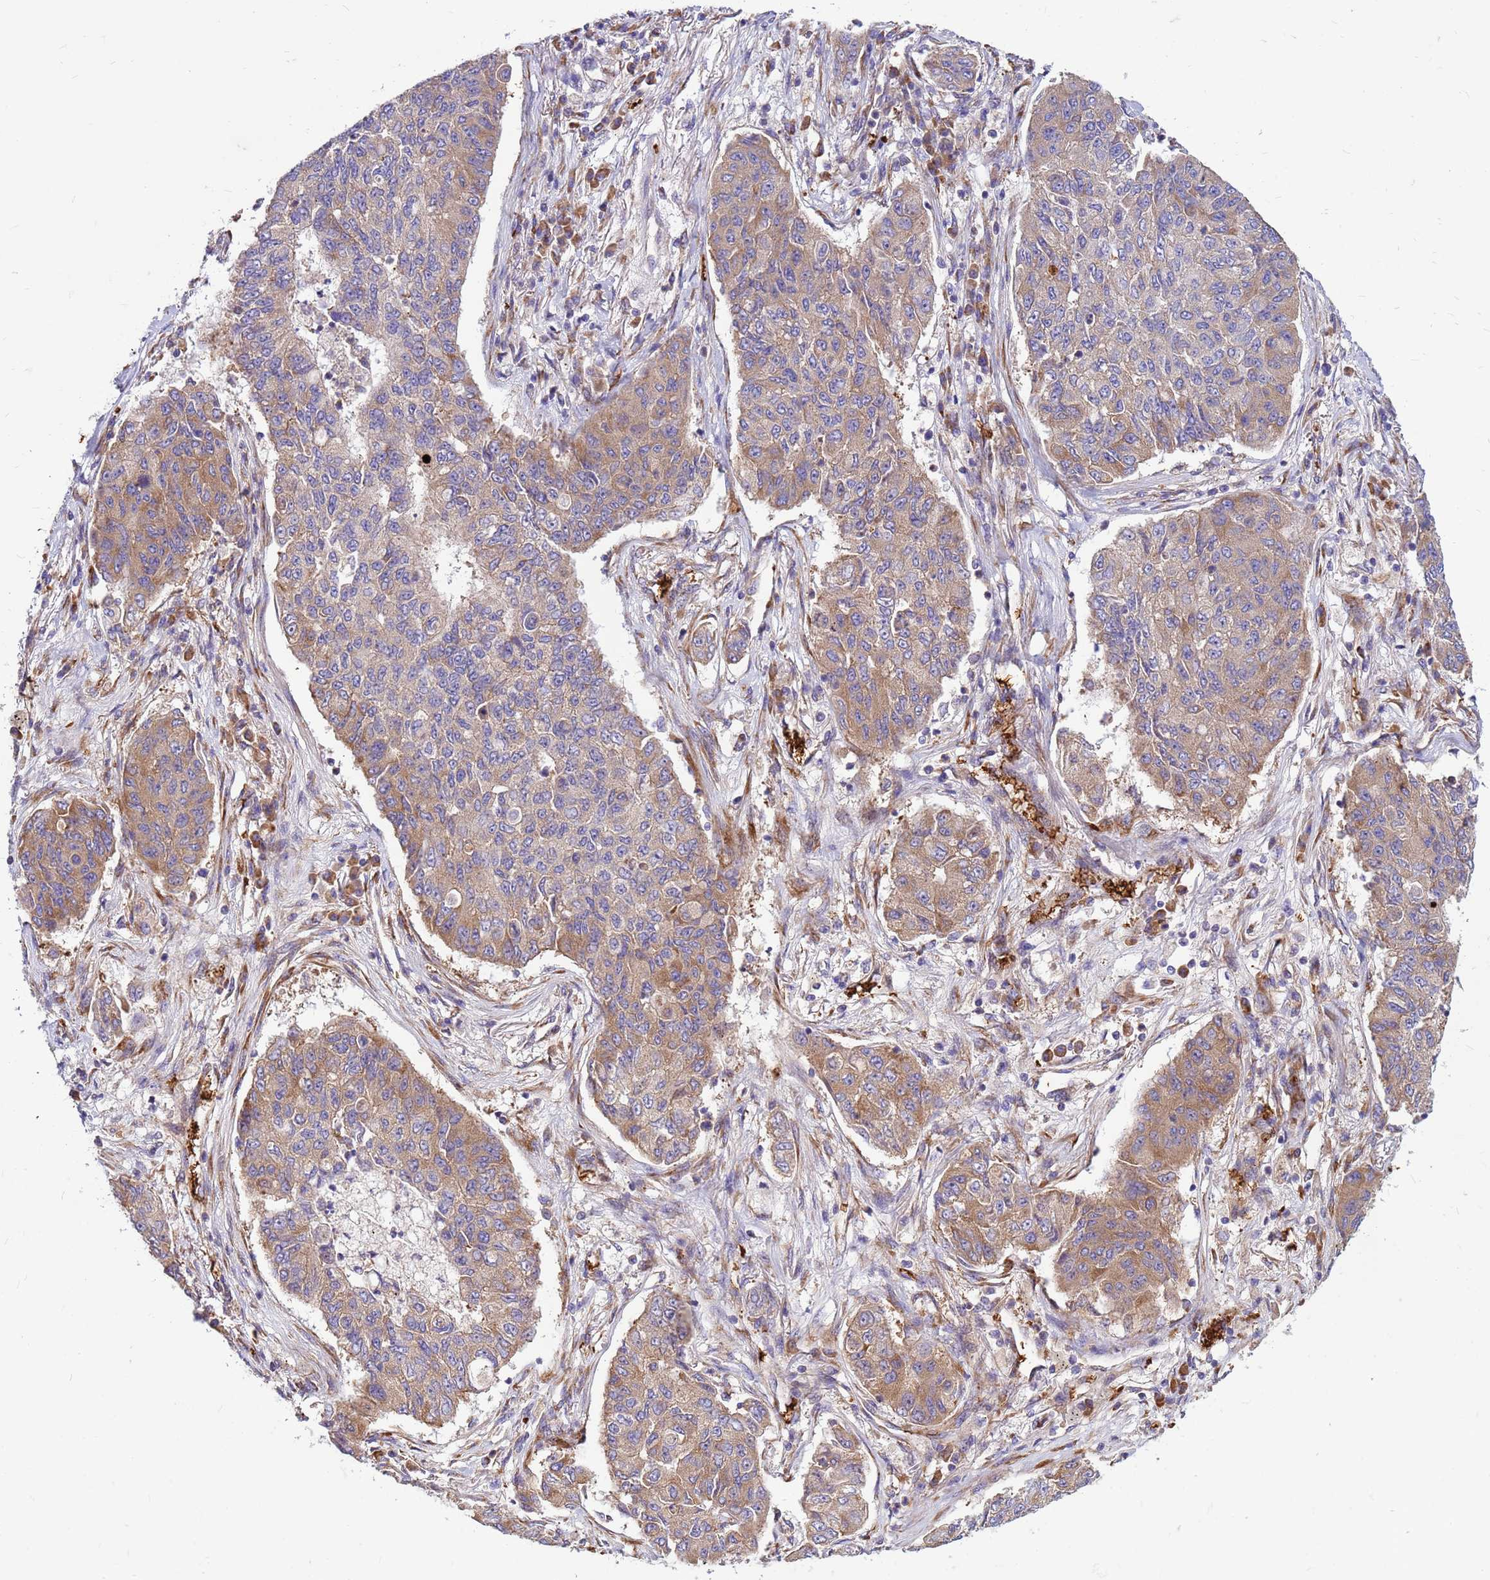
{"staining": {"intensity": "weak", "quantity": "25%-75%", "location": "cytoplasmic/membranous"}, "tissue": "lung cancer", "cell_type": "Tumor cells", "image_type": "cancer", "snomed": [{"axis": "morphology", "description": "Squamous cell carcinoma, NOS"}, {"axis": "topography", "description": "Lung"}], "caption": "Squamous cell carcinoma (lung) stained for a protein (brown) demonstrates weak cytoplasmic/membranous positive positivity in approximately 25%-75% of tumor cells.", "gene": "ZNF669", "patient": {"sex": "male", "age": 74}}